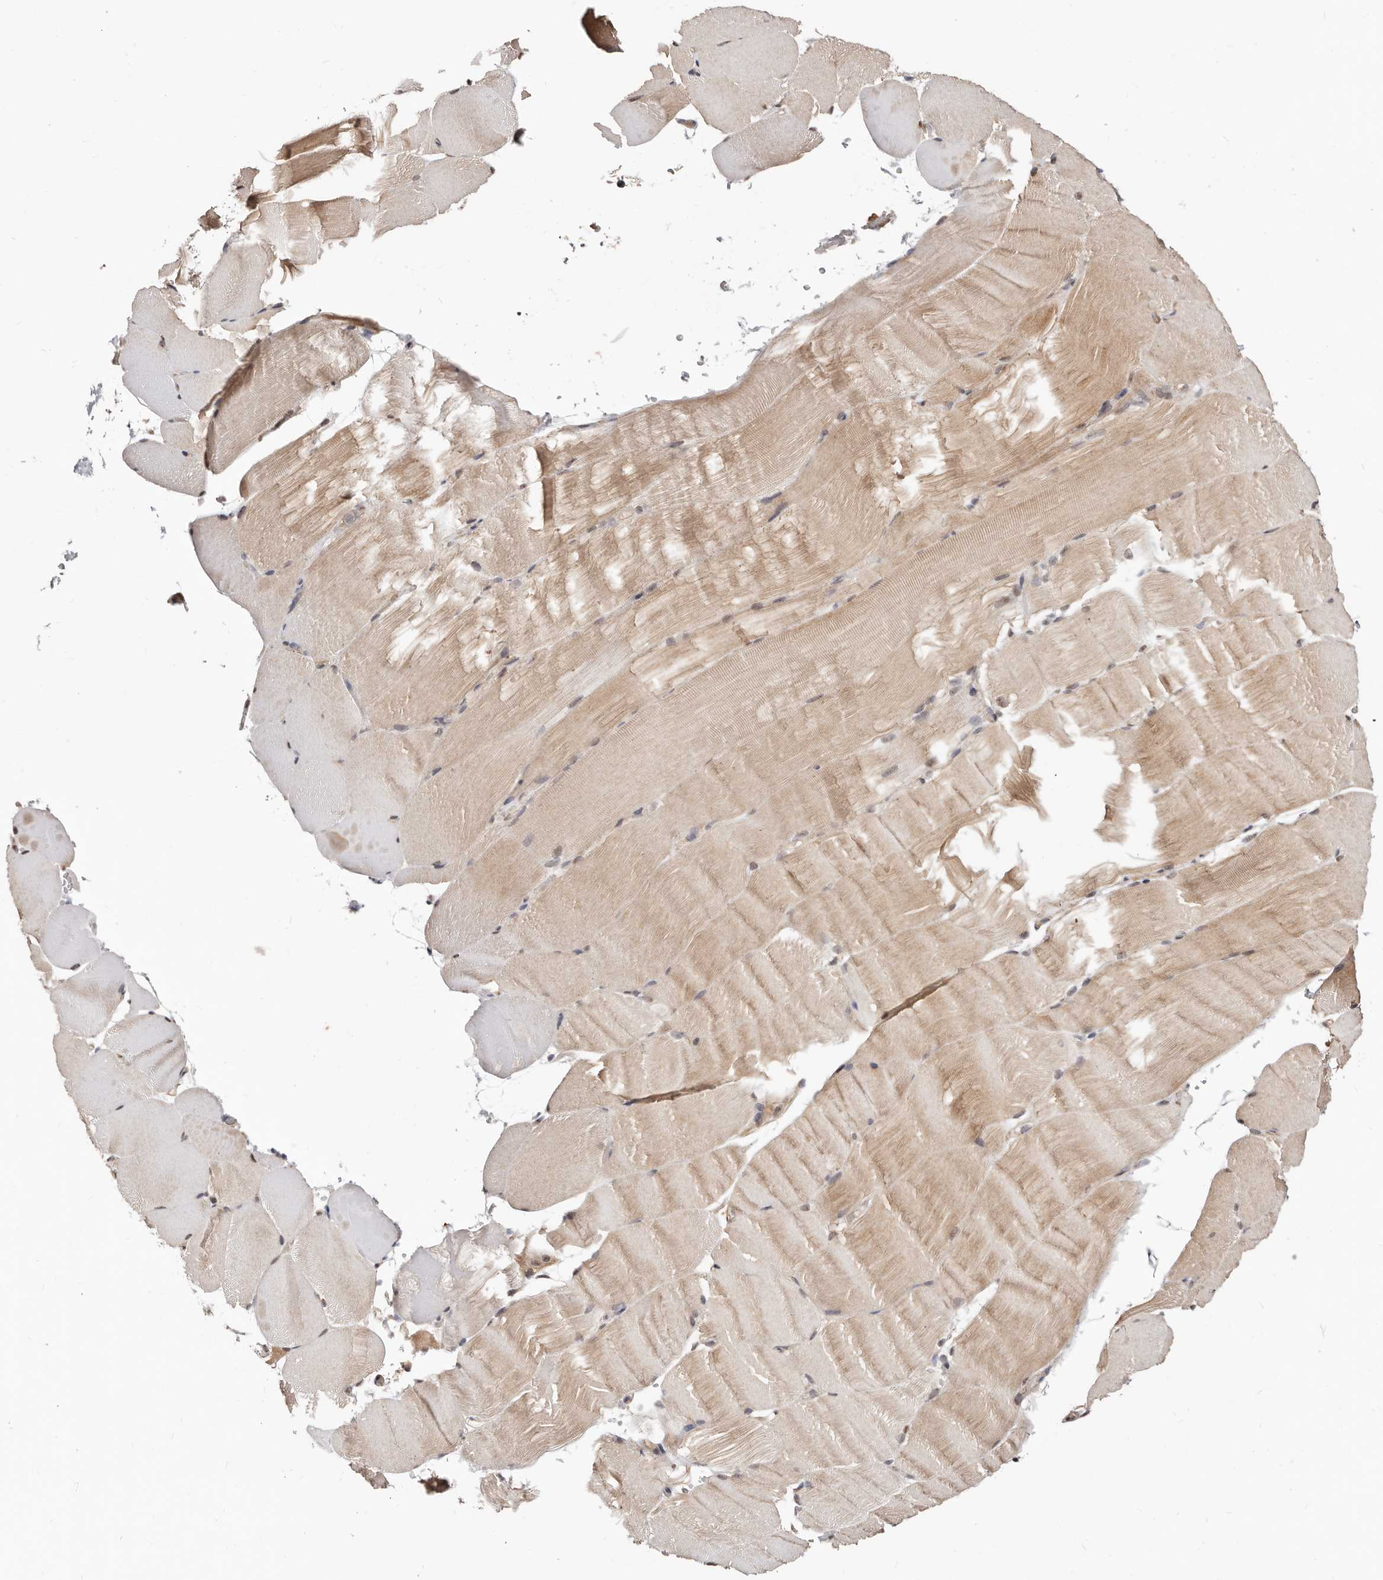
{"staining": {"intensity": "weak", "quantity": "25%-75%", "location": "cytoplasmic/membranous"}, "tissue": "skeletal muscle", "cell_type": "Myocytes", "image_type": "normal", "snomed": [{"axis": "morphology", "description": "Normal tissue, NOS"}, {"axis": "topography", "description": "Skeletal muscle"}, {"axis": "topography", "description": "Parathyroid gland"}], "caption": "Myocytes display low levels of weak cytoplasmic/membranous expression in about 25%-75% of cells in unremarkable skeletal muscle.", "gene": "TRIP13", "patient": {"sex": "female", "age": 37}}